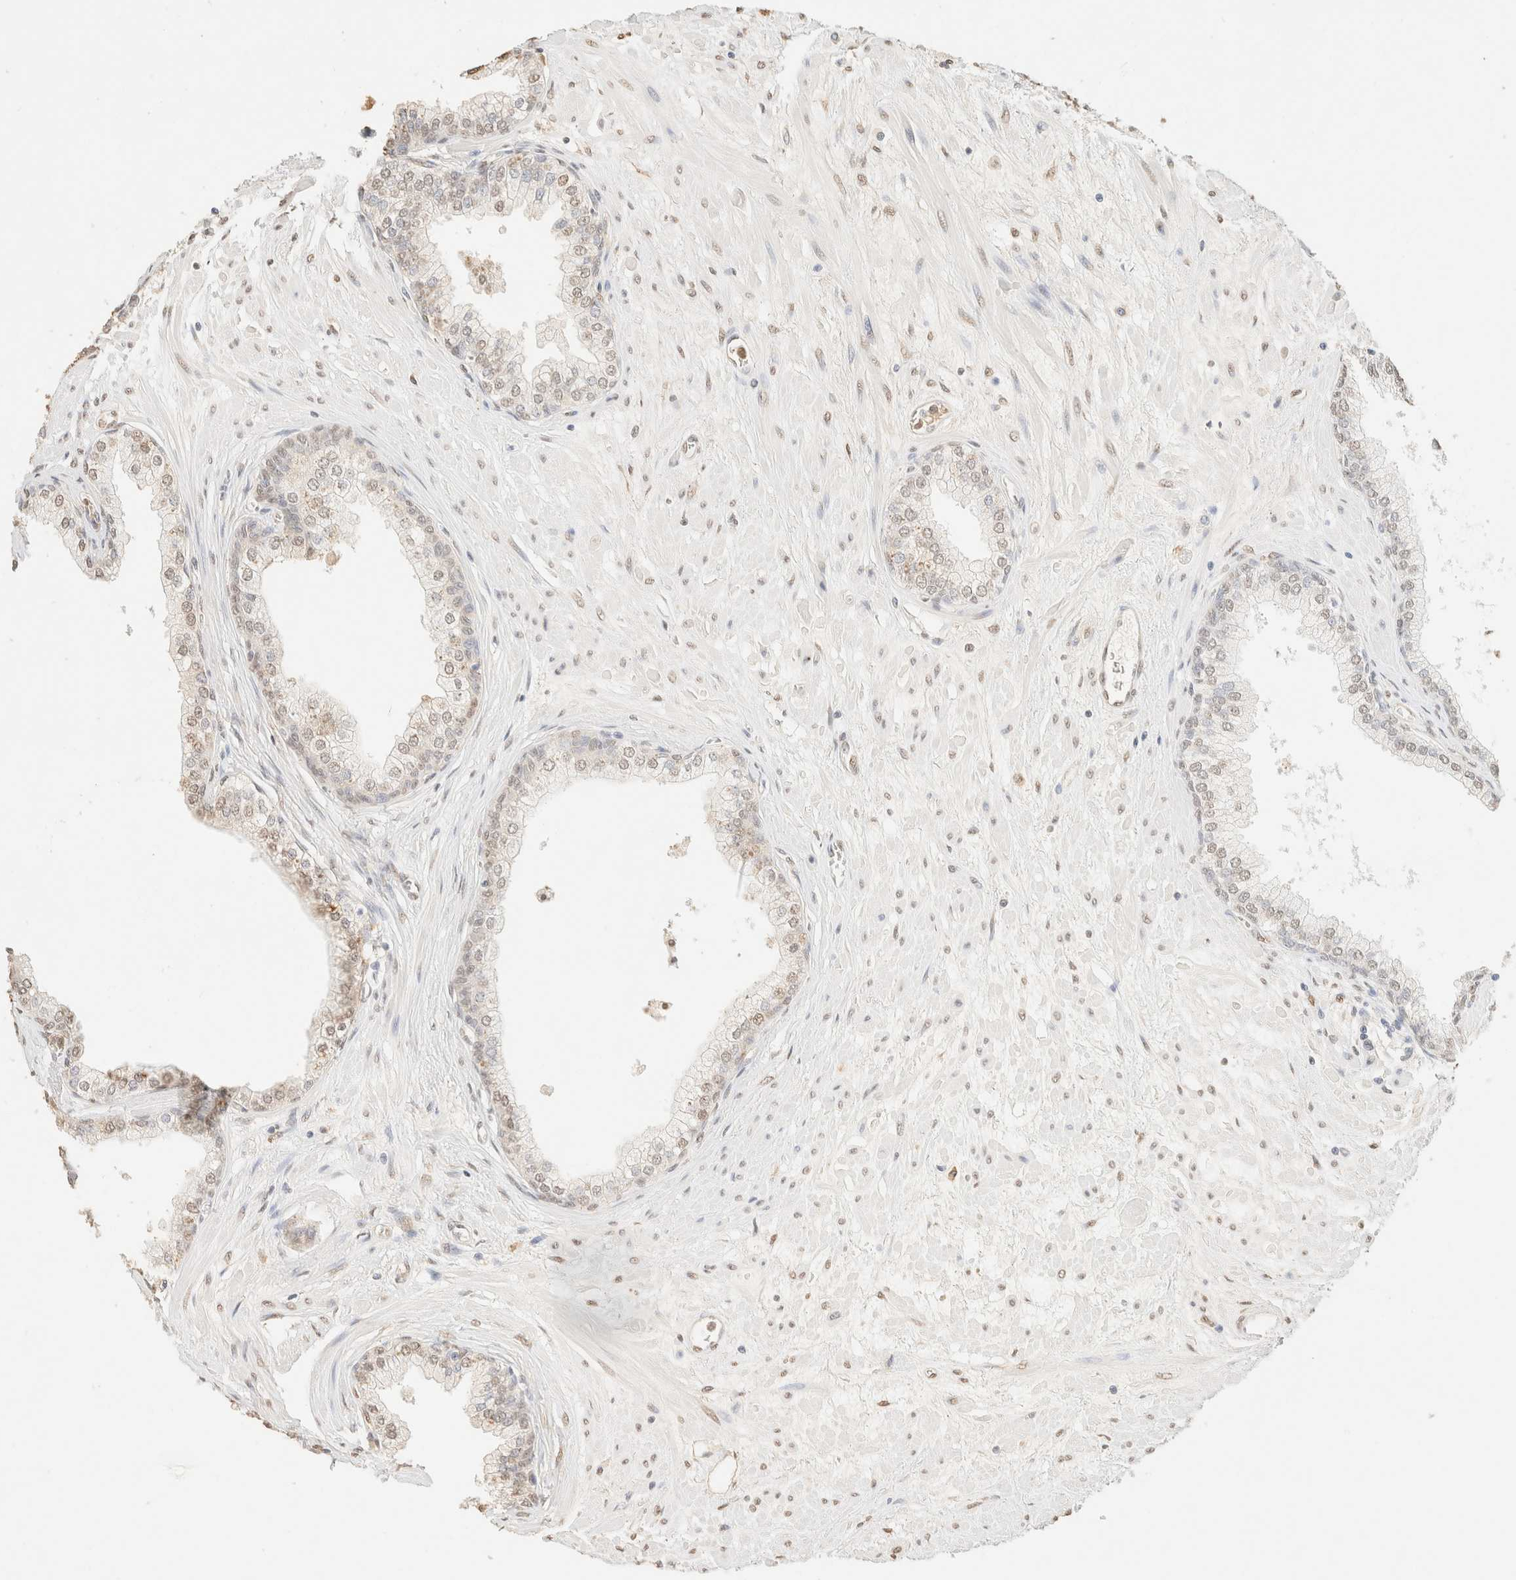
{"staining": {"intensity": "weak", "quantity": "25%-75%", "location": "nuclear"}, "tissue": "prostate", "cell_type": "Glandular cells", "image_type": "normal", "snomed": [{"axis": "morphology", "description": "Normal tissue, NOS"}, {"axis": "morphology", "description": "Urothelial carcinoma, Low grade"}, {"axis": "topography", "description": "Urinary bladder"}, {"axis": "topography", "description": "Prostate"}], "caption": "Protein analysis of benign prostate displays weak nuclear positivity in about 25%-75% of glandular cells.", "gene": "S100A13", "patient": {"sex": "male", "age": 60}}